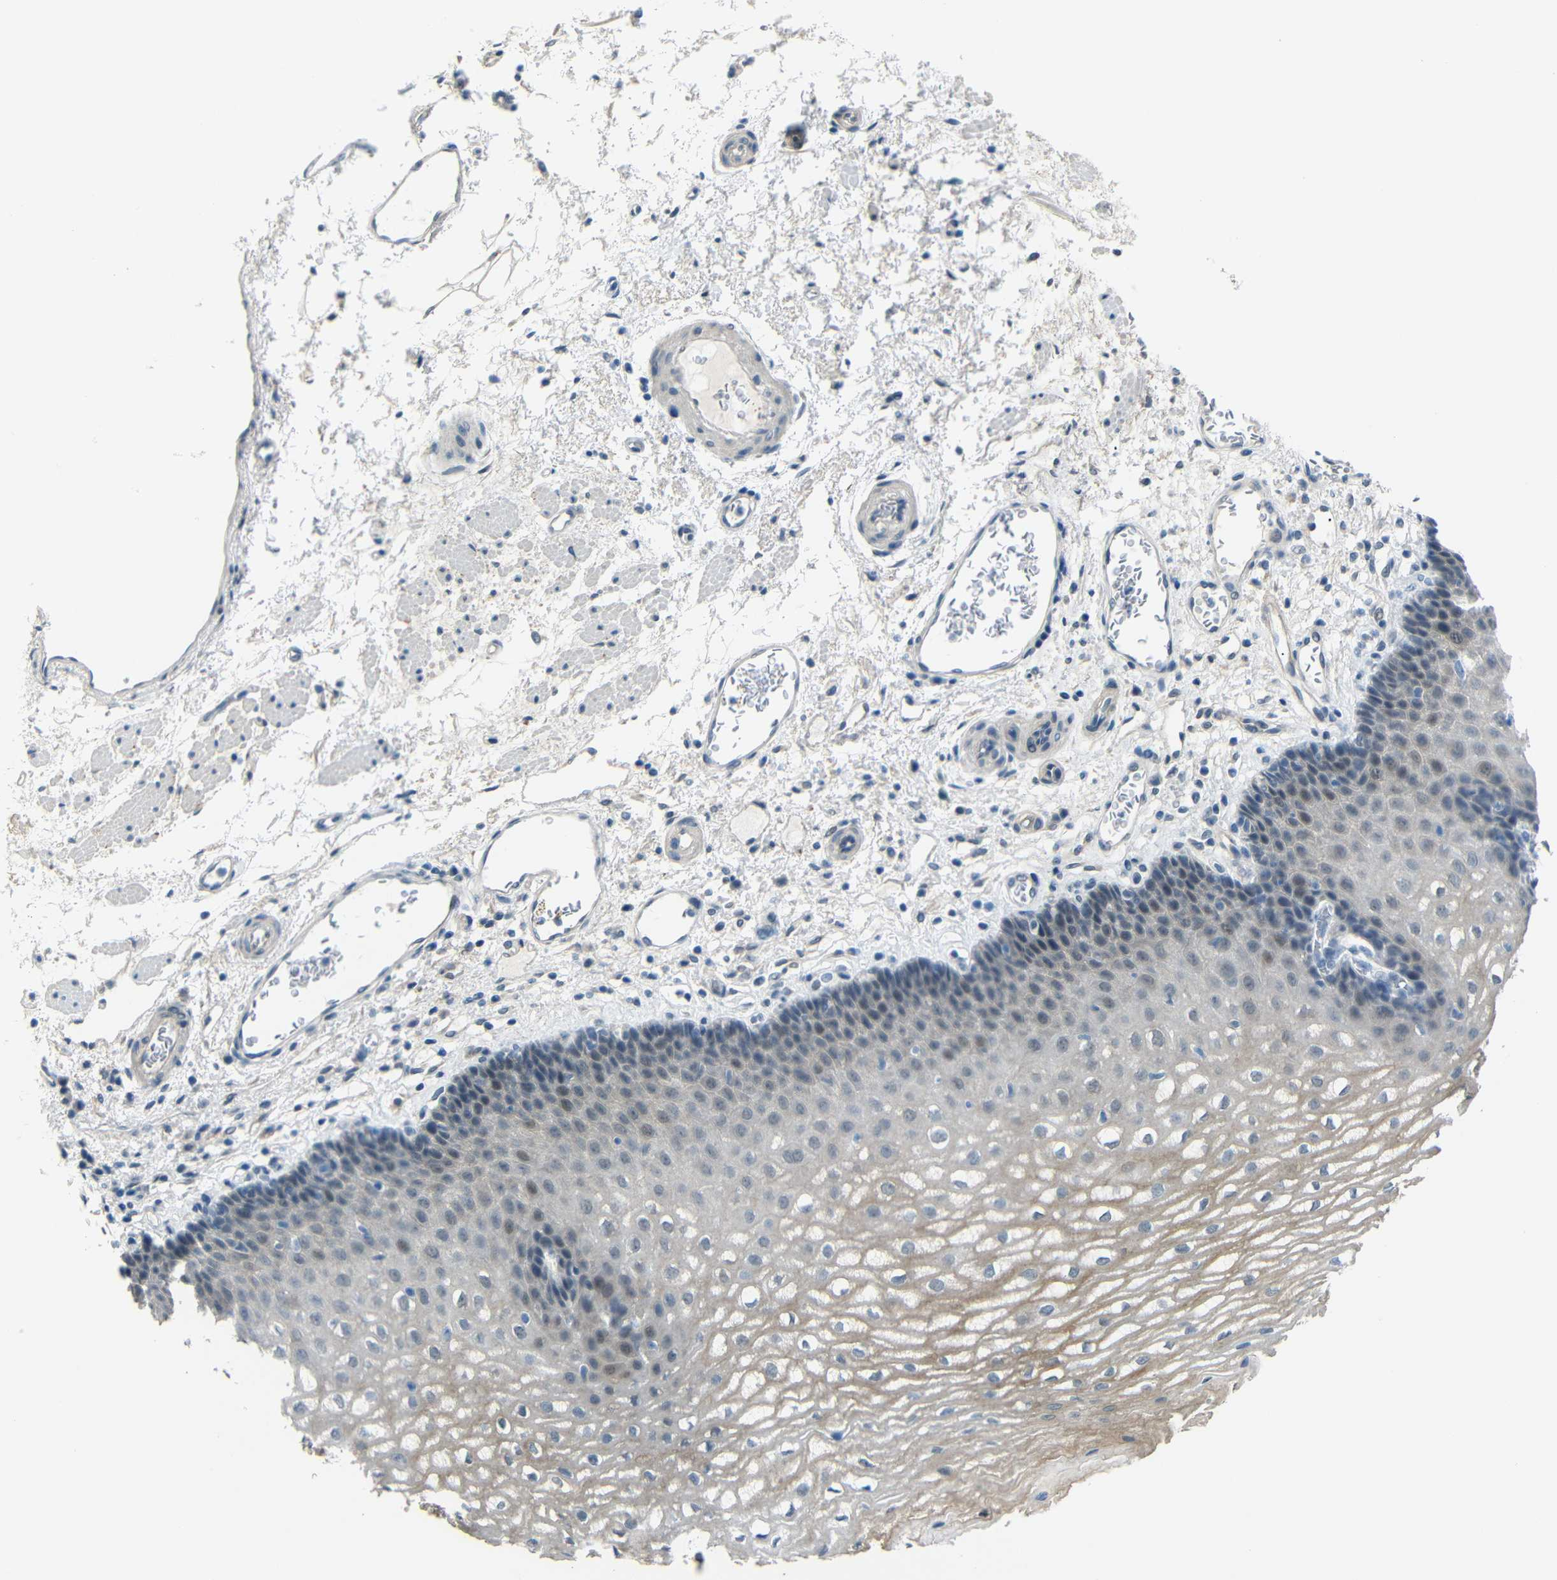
{"staining": {"intensity": "moderate", "quantity": "25%-75%", "location": "cytoplasmic/membranous"}, "tissue": "esophagus", "cell_type": "Squamous epithelial cells", "image_type": "normal", "snomed": [{"axis": "morphology", "description": "Normal tissue, NOS"}, {"axis": "topography", "description": "Esophagus"}], "caption": "DAB (3,3'-diaminobenzidine) immunohistochemical staining of normal human esophagus reveals moderate cytoplasmic/membranous protein positivity in approximately 25%-75% of squamous epithelial cells. (DAB IHC with brightfield microscopy, high magnification).", "gene": "GPR158", "patient": {"sex": "male", "age": 54}}